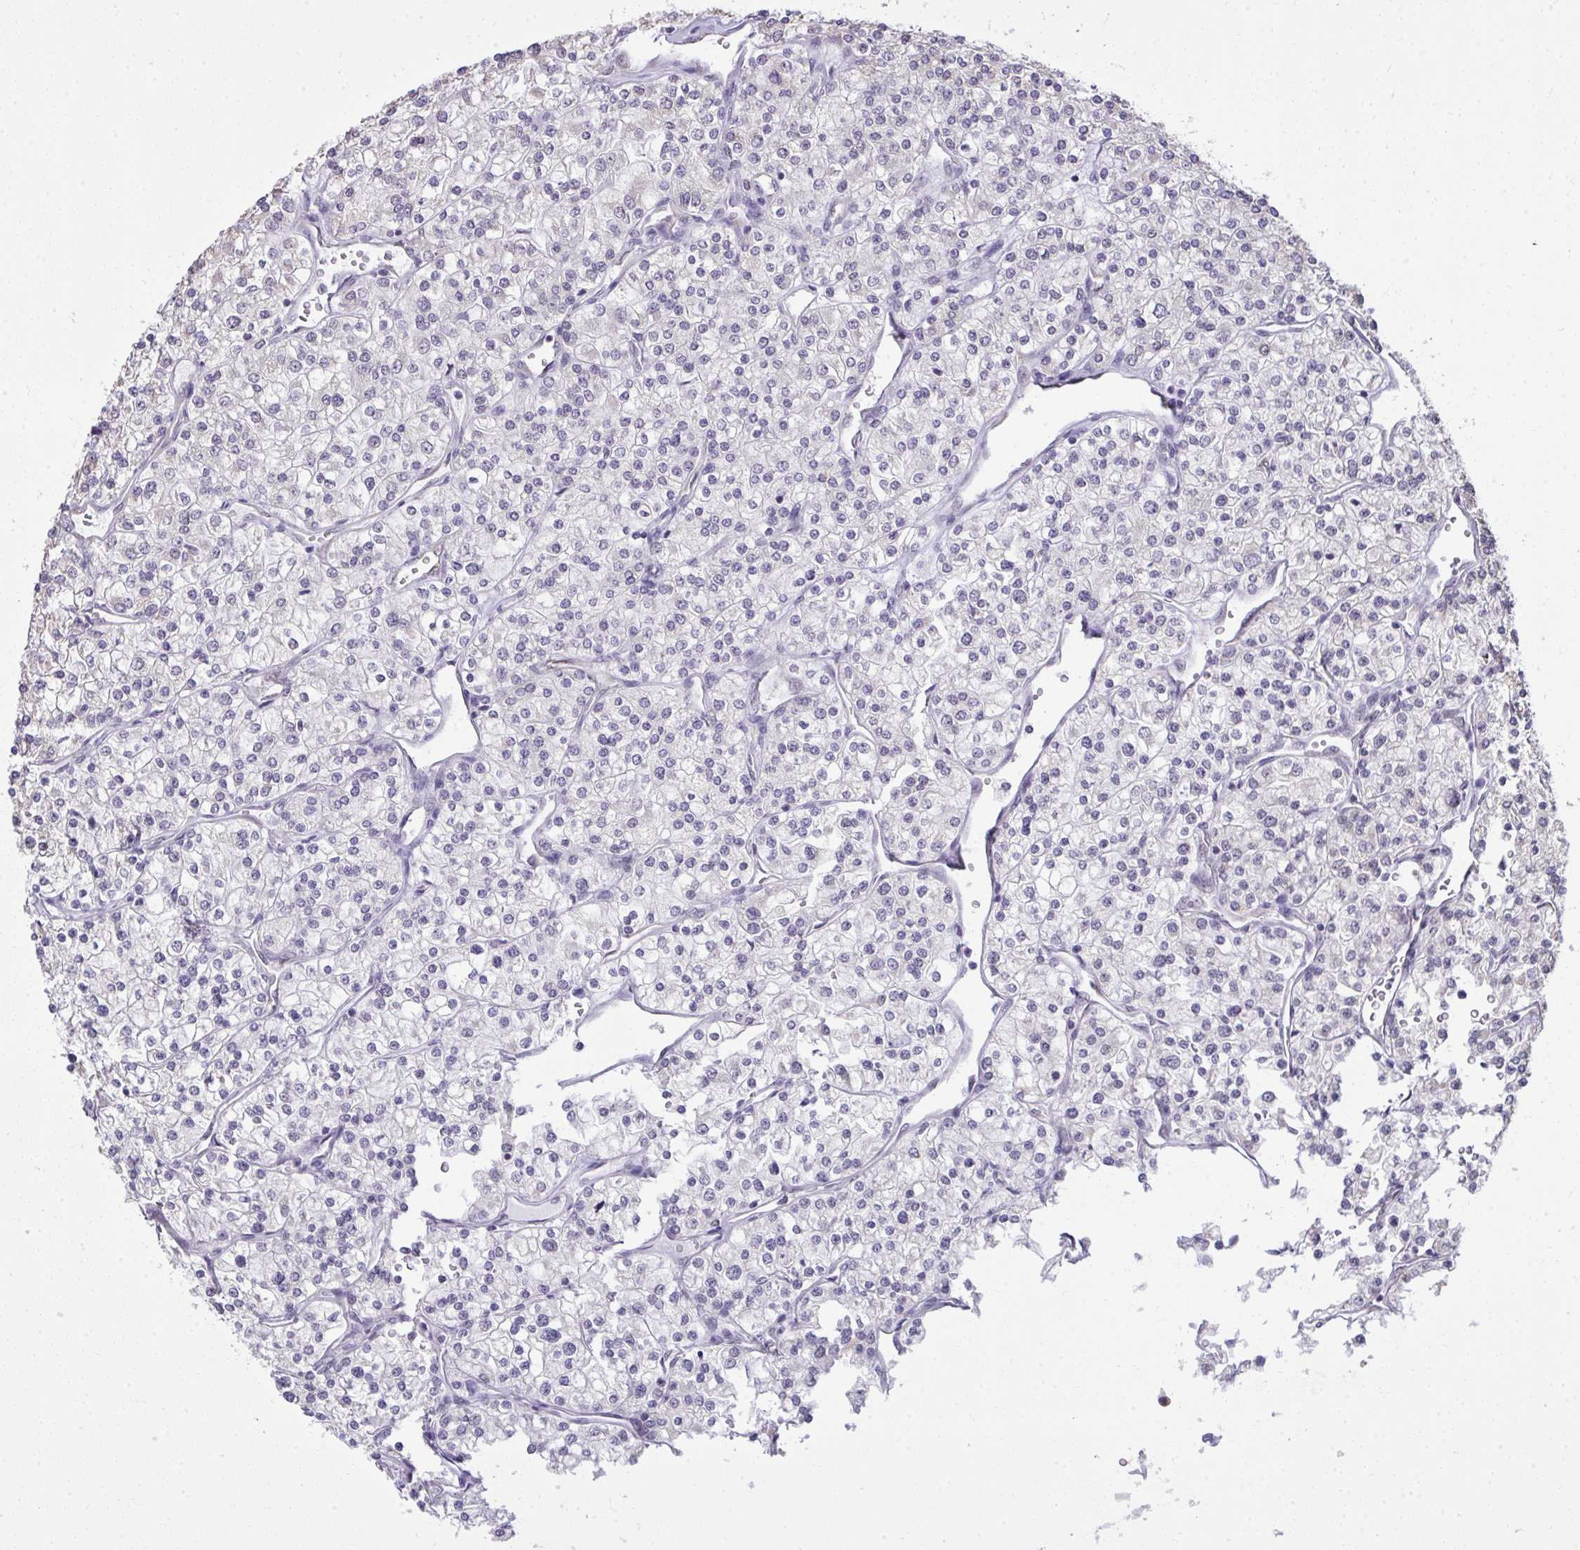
{"staining": {"intensity": "negative", "quantity": "none", "location": "none"}, "tissue": "renal cancer", "cell_type": "Tumor cells", "image_type": "cancer", "snomed": [{"axis": "morphology", "description": "Adenocarcinoma, NOS"}, {"axis": "topography", "description": "Kidney"}], "caption": "This image is of renal adenocarcinoma stained with immunohistochemistry to label a protein in brown with the nuclei are counter-stained blue. There is no positivity in tumor cells. (DAB (3,3'-diaminobenzidine) immunohistochemistry visualized using brightfield microscopy, high magnification).", "gene": "NPPA", "patient": {"sex": "male", "age": 80}}